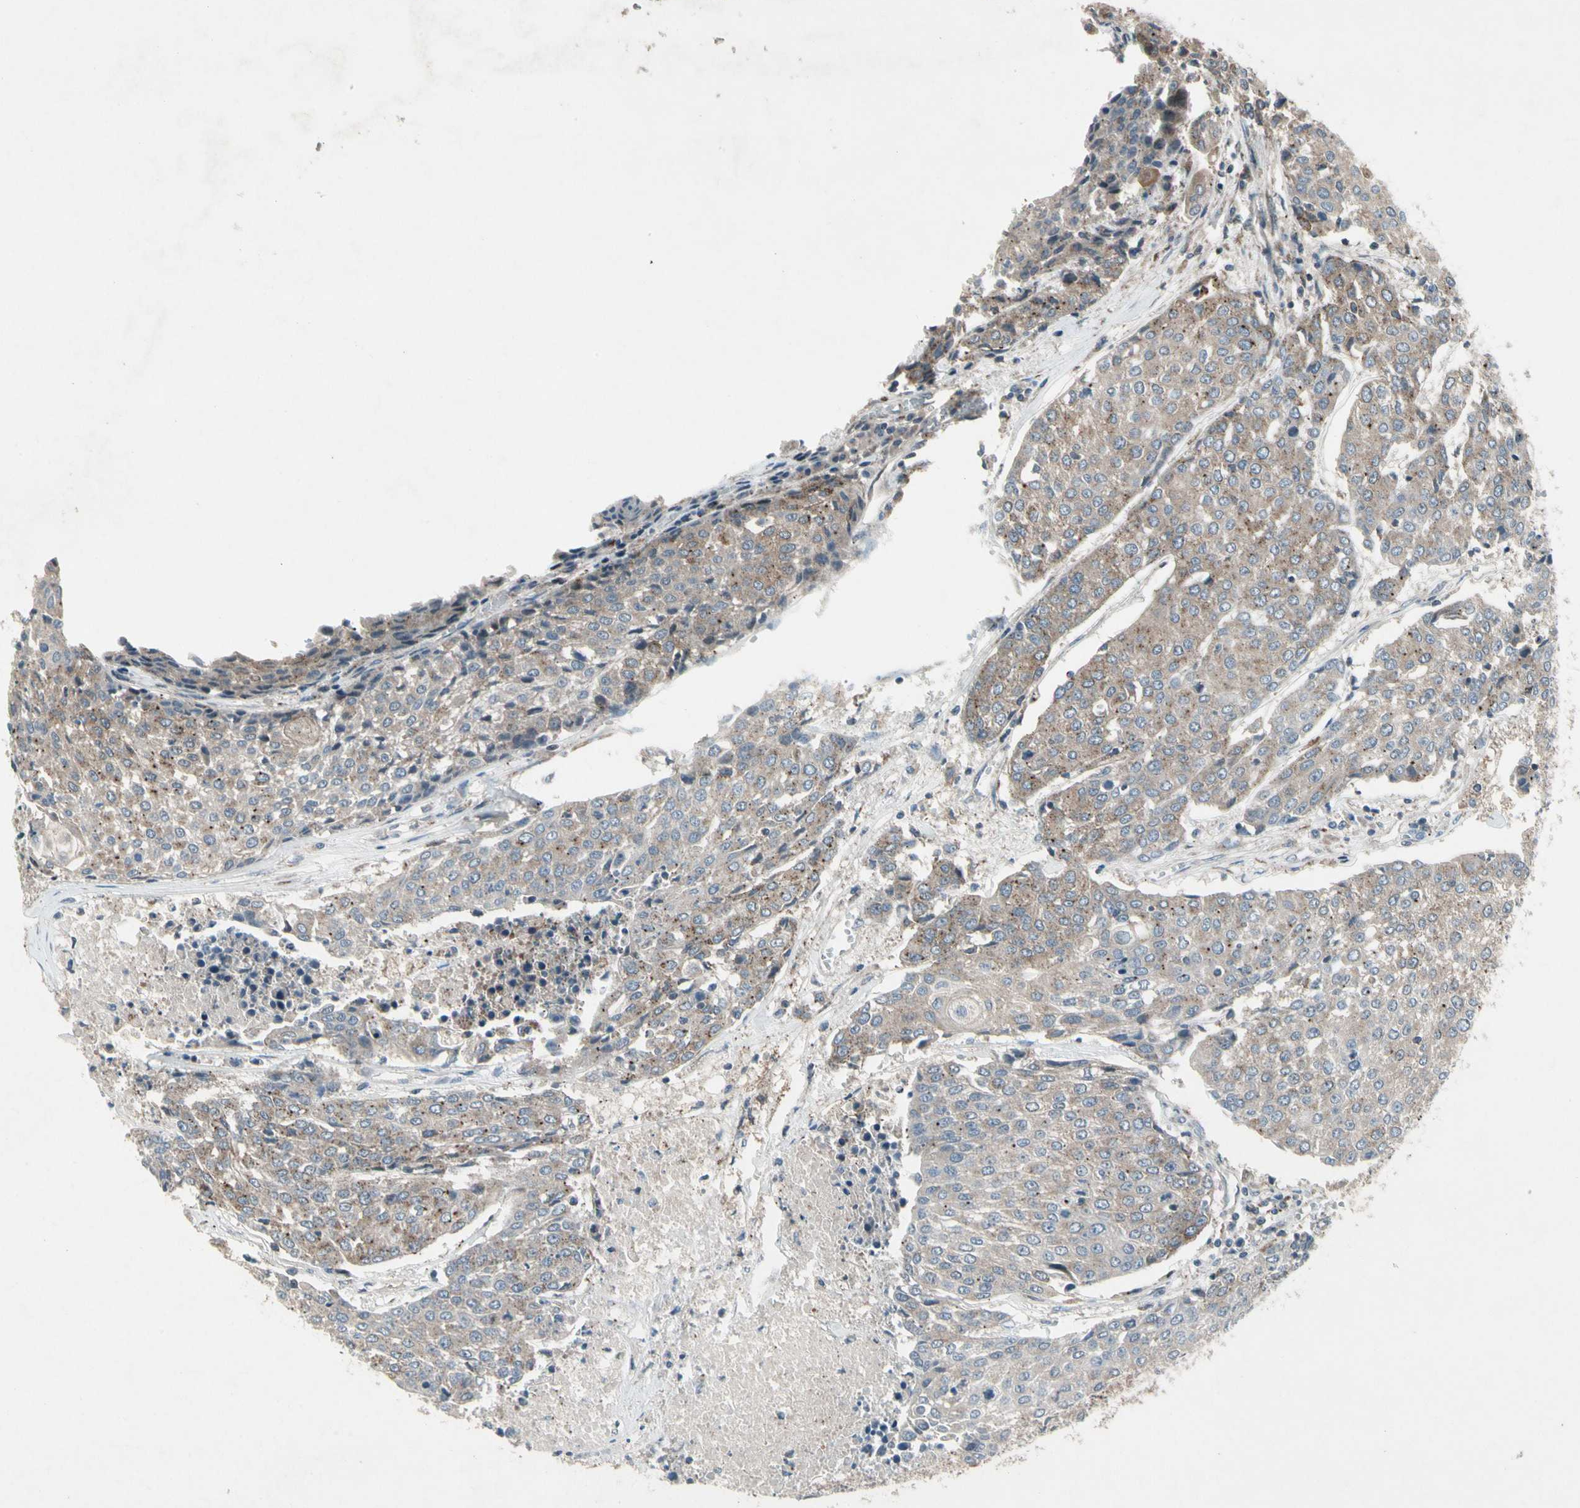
{"staining": {"intensity": "moderate", "quantity": "25%-75%", "location": "cytoplasmic/membranous"}, "tissue": "urothelial cancer", "cell_type": "Tumor cells", "image_type": "cancer", "snomed": [{"axis": "morphology", "description": "Urothelial carcinoma, High grade"}, {"axis": "topography", "description": "Urinary bladder"}], "caption": "Immunohistochemical staining of urothelial carcinoma (high-grade) reveals medium levels of moderate cytoplasmic/membranous protein expression in approximately 25%-75% of tumor cells.", "gene": "NMI", "patient": {"sex": "female", "age": 85}}